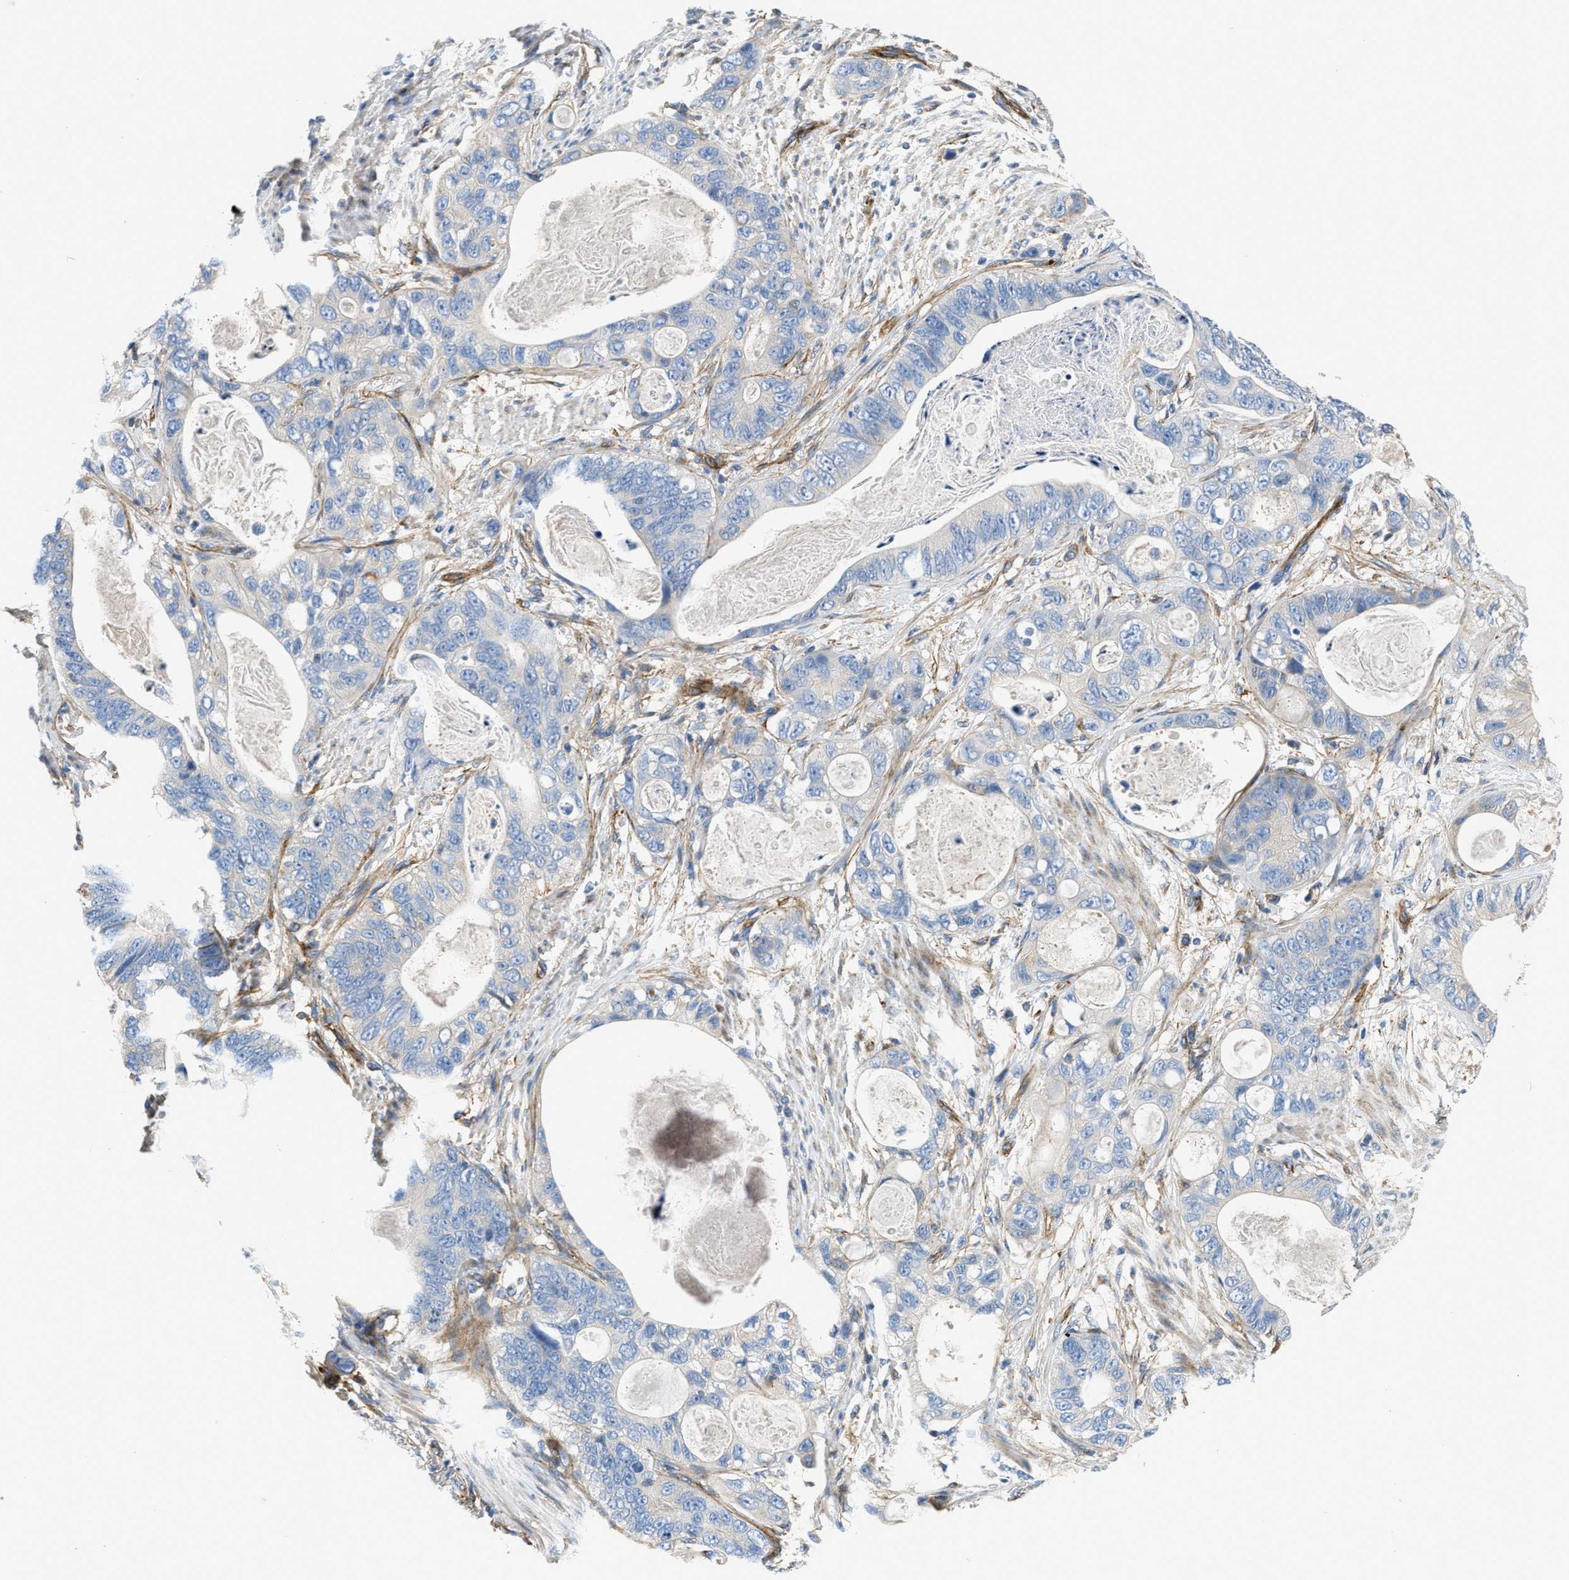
{"staining": {"intensity": "negative", "quantity": "none", "location": "none"}, "tissue": "stomach cancer", "cell_type": "Tumor cells", "image_type": "cancer", "snomed": [{"axis": "morphology", "description": "Normal tissue, NOS"}, {"axis": "morphology", "description": "Adenocarcinoma, NOS"}, {"axis": "topography", "description": "Stomach"}], "caption": "Stomach adenocarcinoma was stained to show a protein in brown. There is no significant positivity in tumor cells. The staining is performed using DAB brown chromogen with nuclei counter-stained in using hematoxylin.", "gene": "NSUN7", "patient": {"sex": "female", "age": 89}}